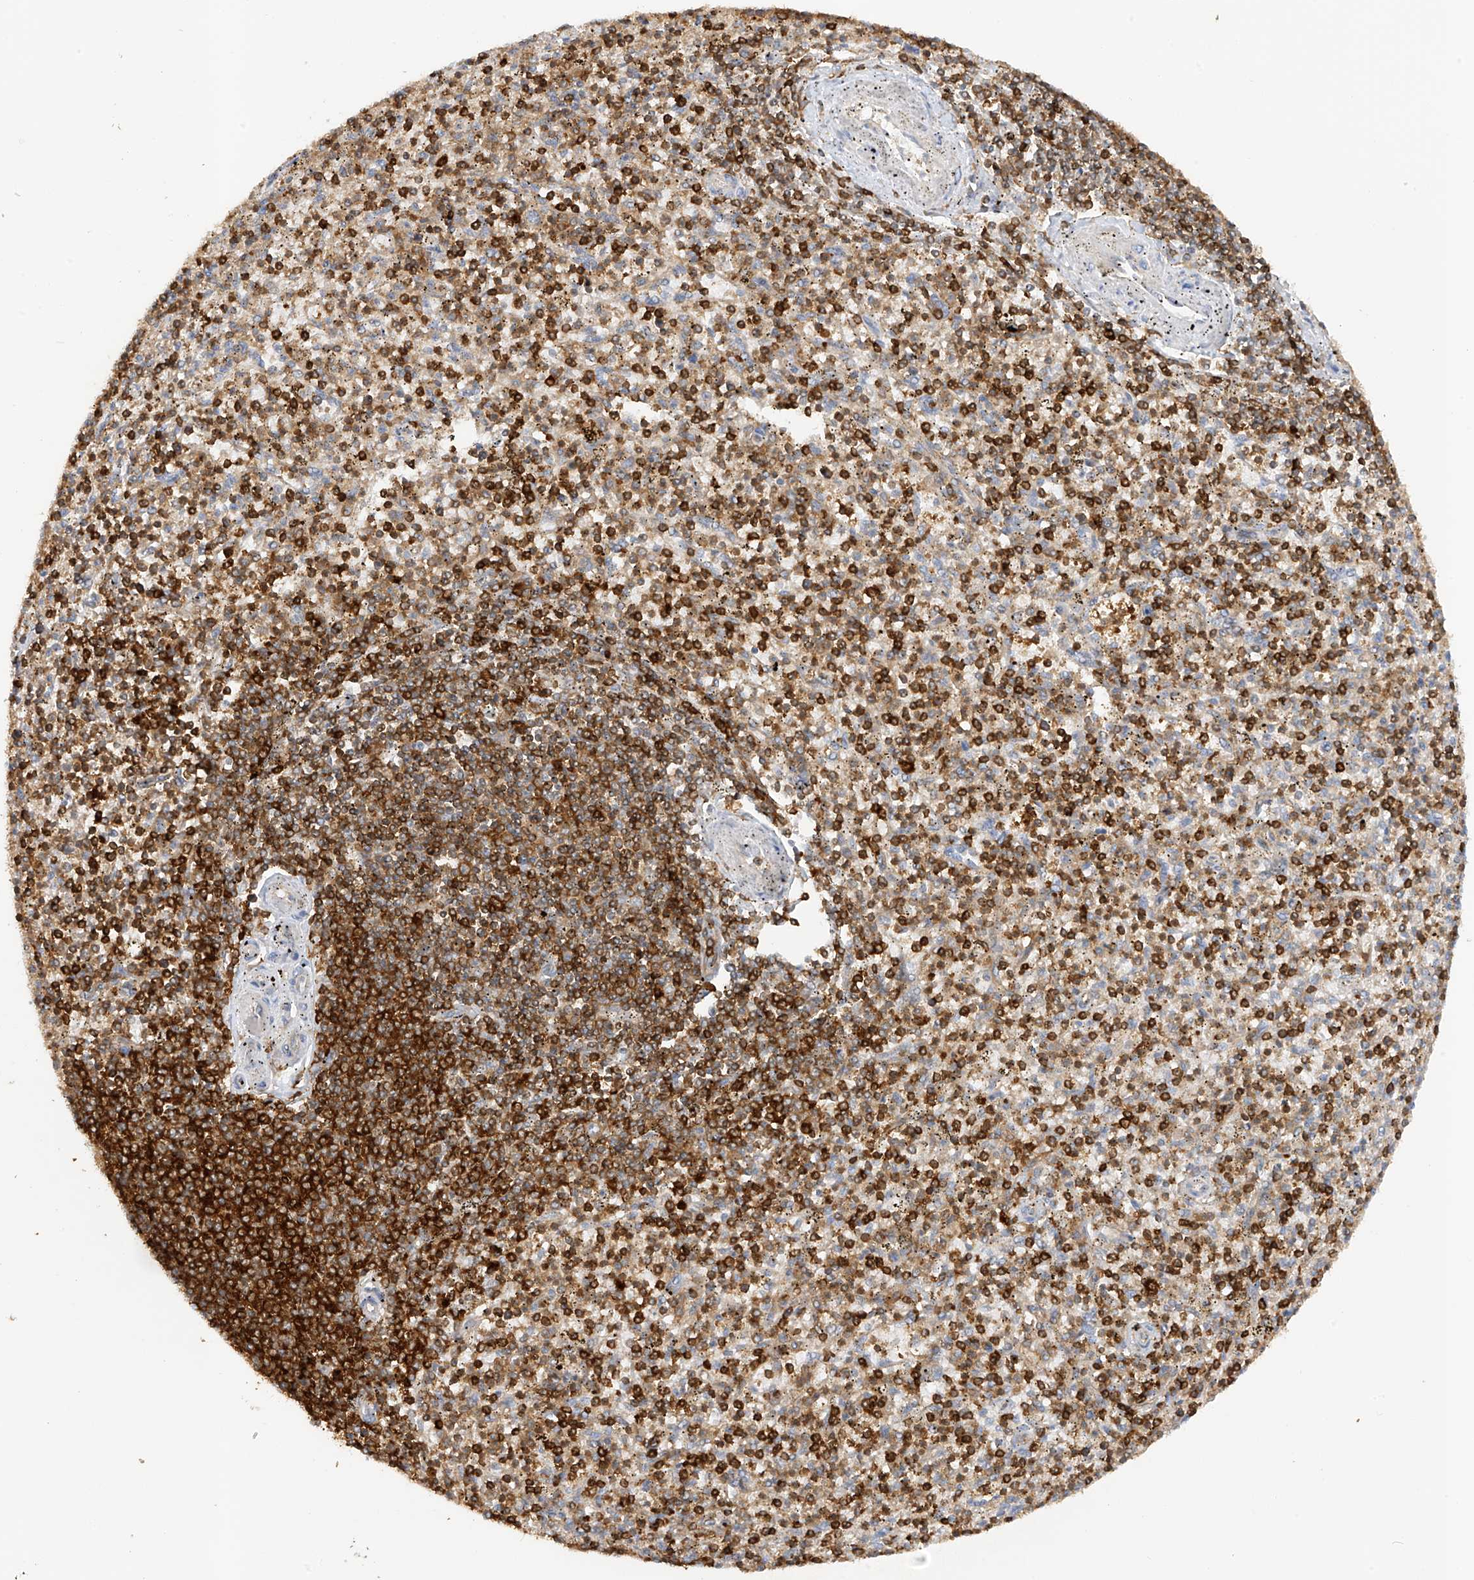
{"staining": {"intensity": "strong", "quantity": "25%-75%", "location": "cytoplasmic/membranous"}, "tissue": "spleen", "cell_type": "Cells in red pulp", "image_type": "normal", "snomed": [{"axis": "morphology", "description": "Normal tissue, NOS"}, {"axis": "topography", "description": "Spleen"}], "caption": "Protein staining displays strong cytoplasmic/membranous positivity in about 25%-75% of cells in red pulp in normal spleen.", "gene": "ARHGAP25", "patient": {"sex": "male", "age": 72}}